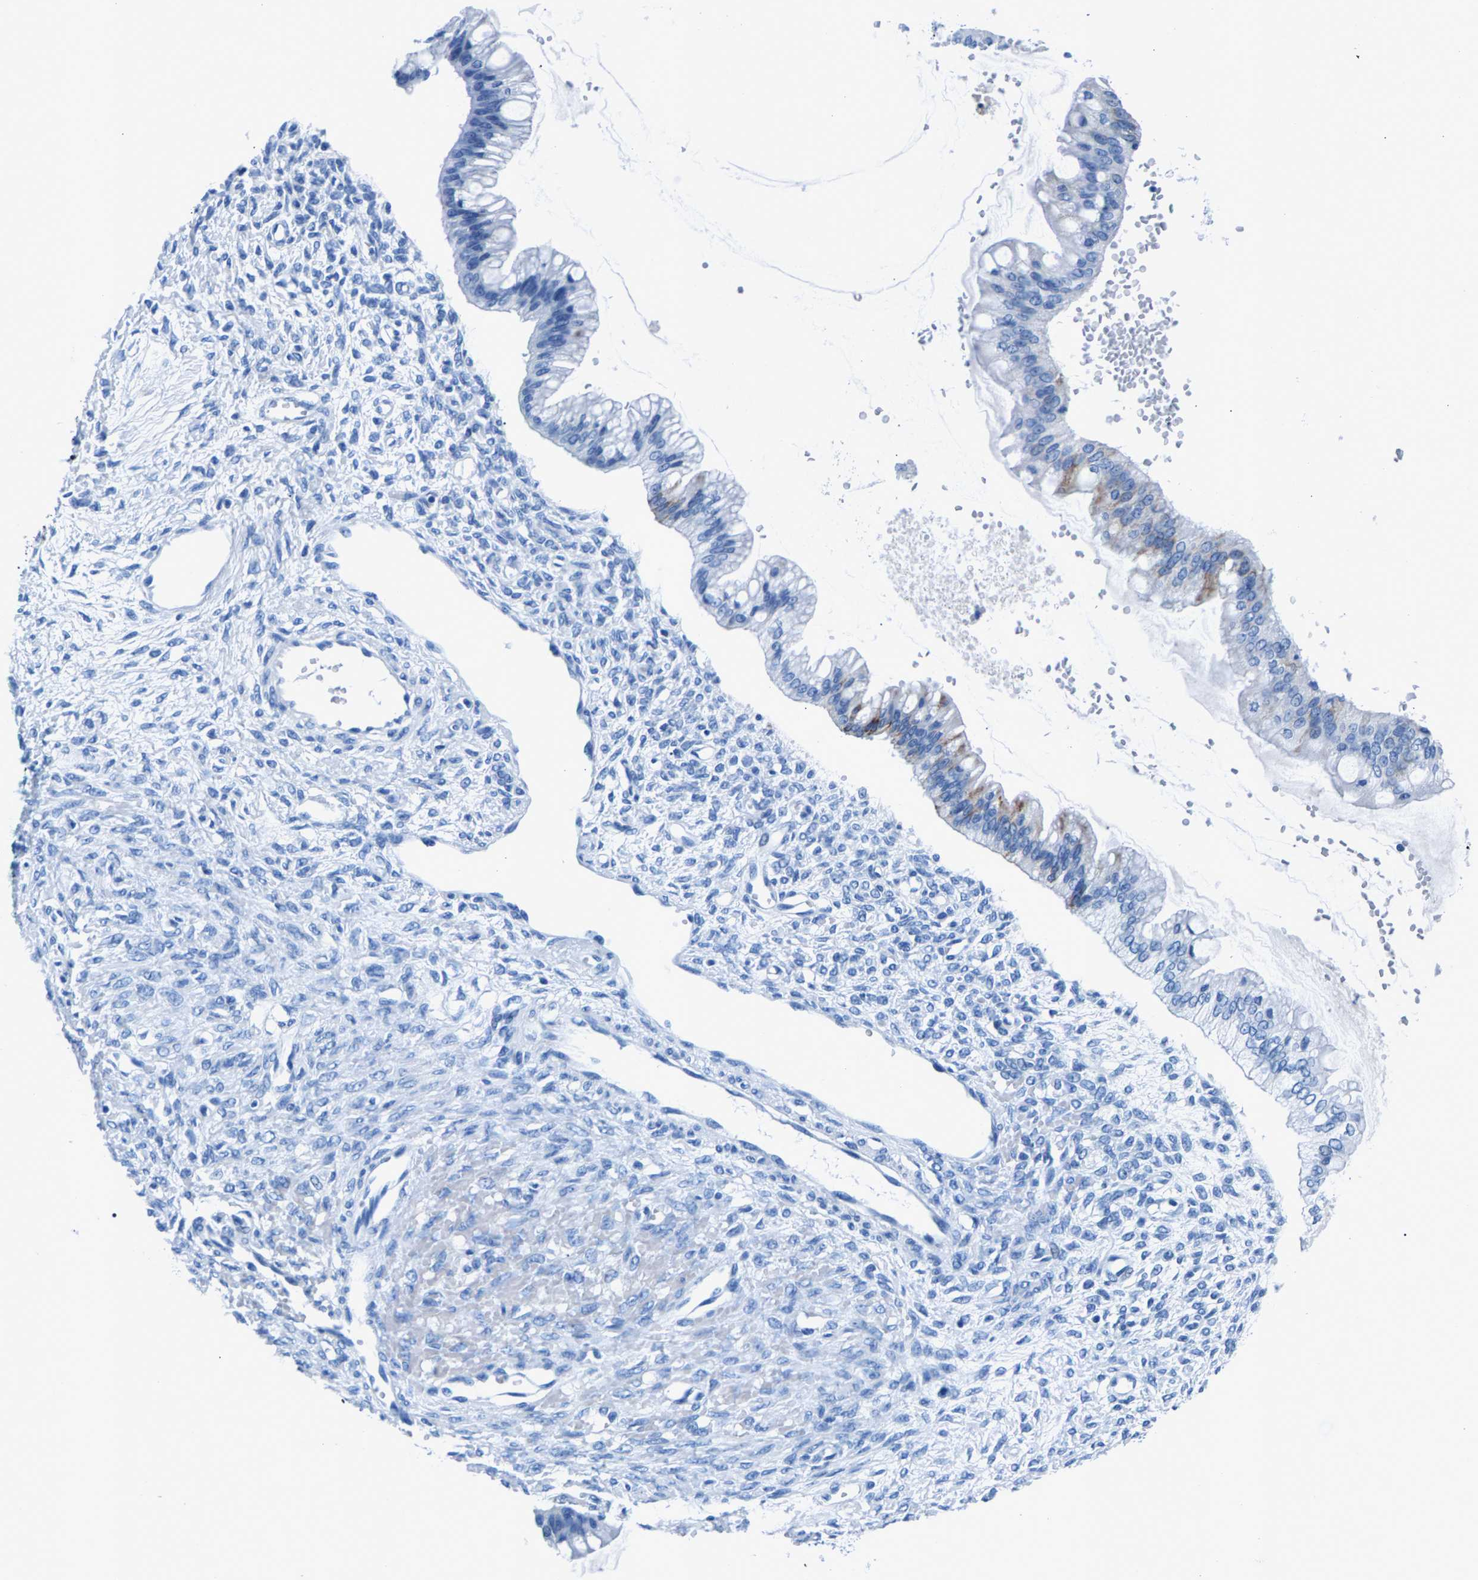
{"staining": {"intensity": "negative", "quantity": "none", "location": "none"}, "tissue": "ovarian cancer", "cell_type": "Tumor cells", "image_type": "cancer", "snomed": [{"axis": "morphology", "description": "Cystadenocarcinoma, mucinous, NOS"}, {"axis": "topography", "description": "Ovary"}], "caption": "This is a micrograph of immunohistochemistry staining of mucinous cystadenocarcinoma (ovarian), which shows no staining in tumor cells.", "gene": "CPS1", "patient": {"sex": "female", "age": 73}}